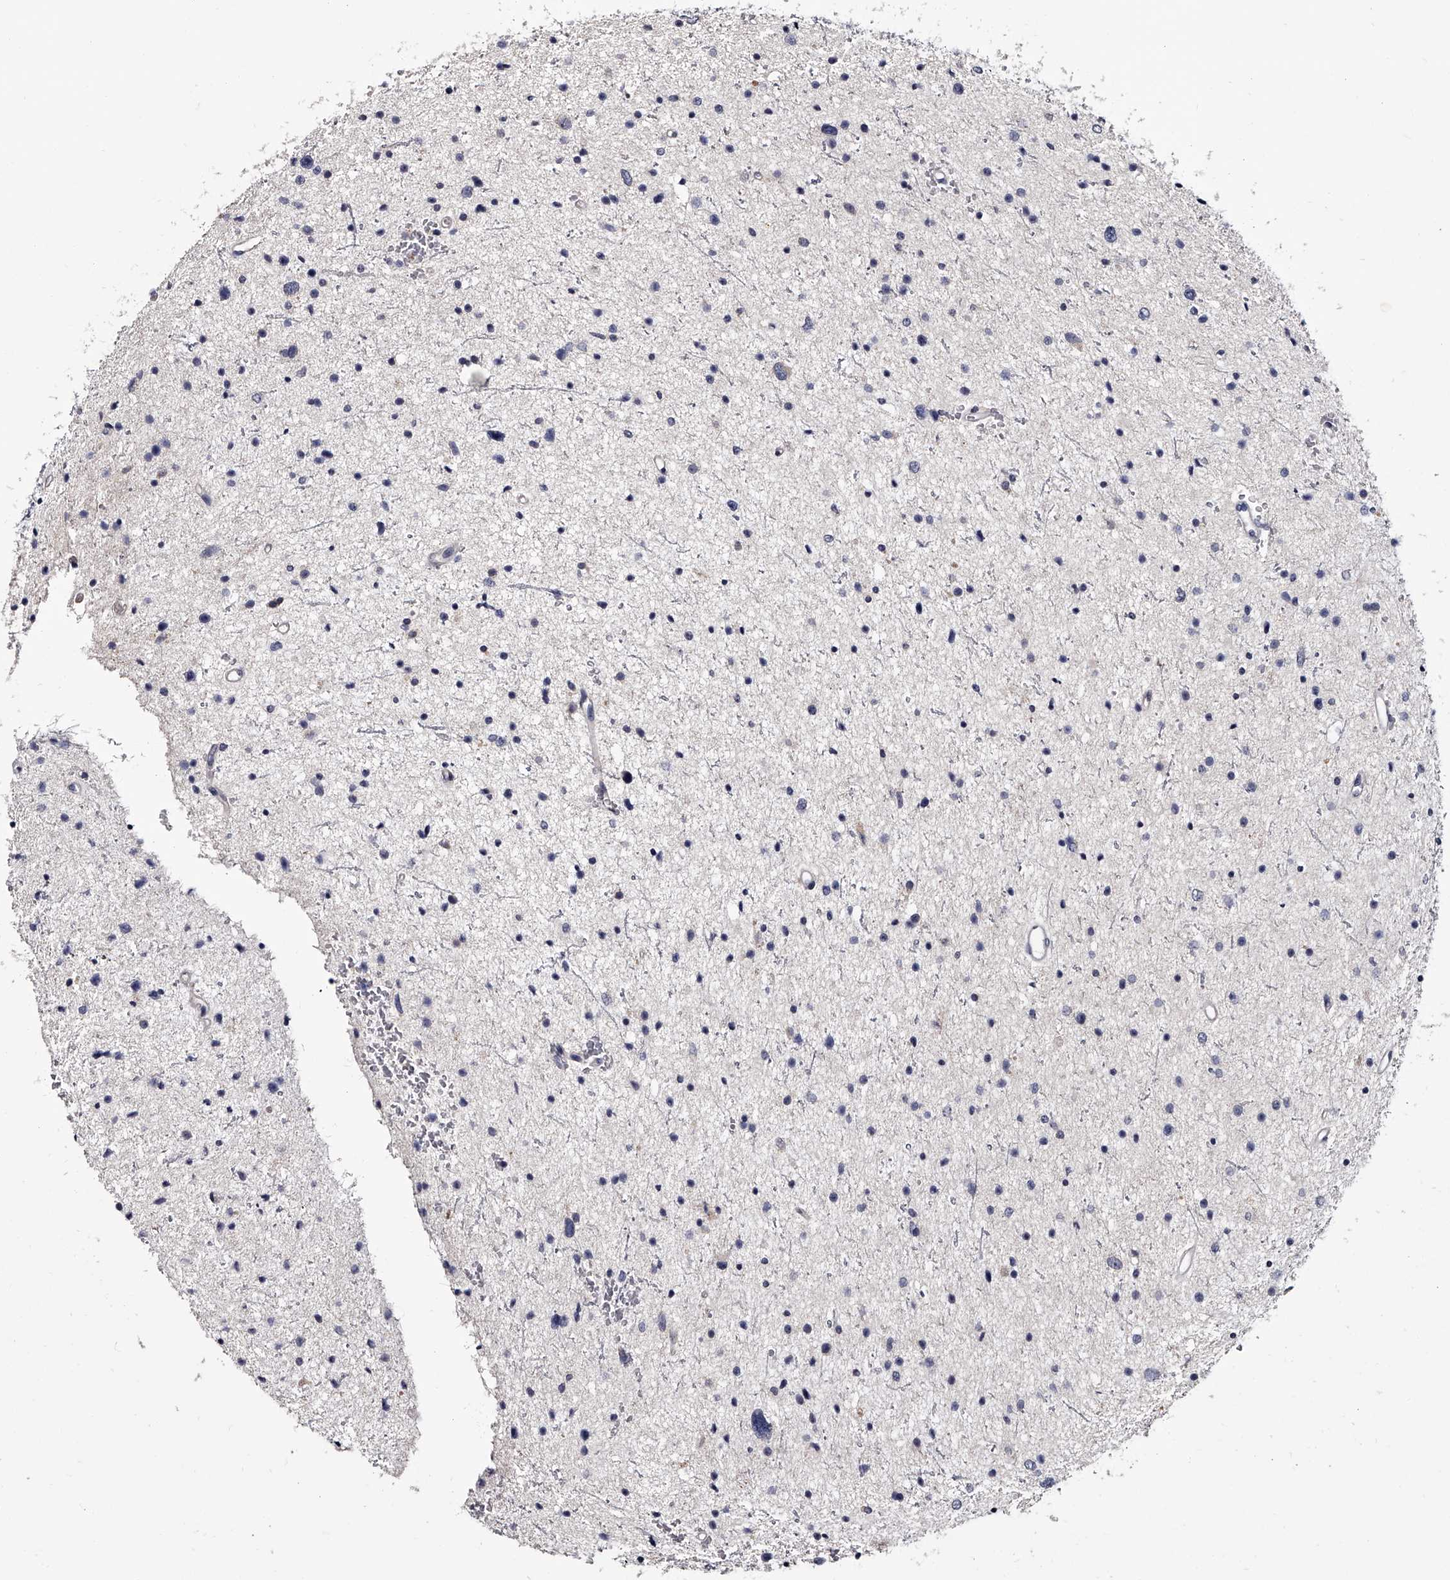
{"staining": {"intensity": "negative", "quantity": "none", "location": "none"}, "tissue": "glioma", "cell_type": "Tumor cells", "image_type": "cancer", "snomed": [{"axis": "morphology", "description": "Glioma, malignant, Low grade"}, {"axis": "topography", "description": "Brain"}], "caption": "The immunohistochemistry (IHC) photomicrograph has no significant expression in tumor cells of low-grade glioma (malignant) tissue.", "gene": "GAPVD1", "patient": {"sex": "female", "age": 37}}